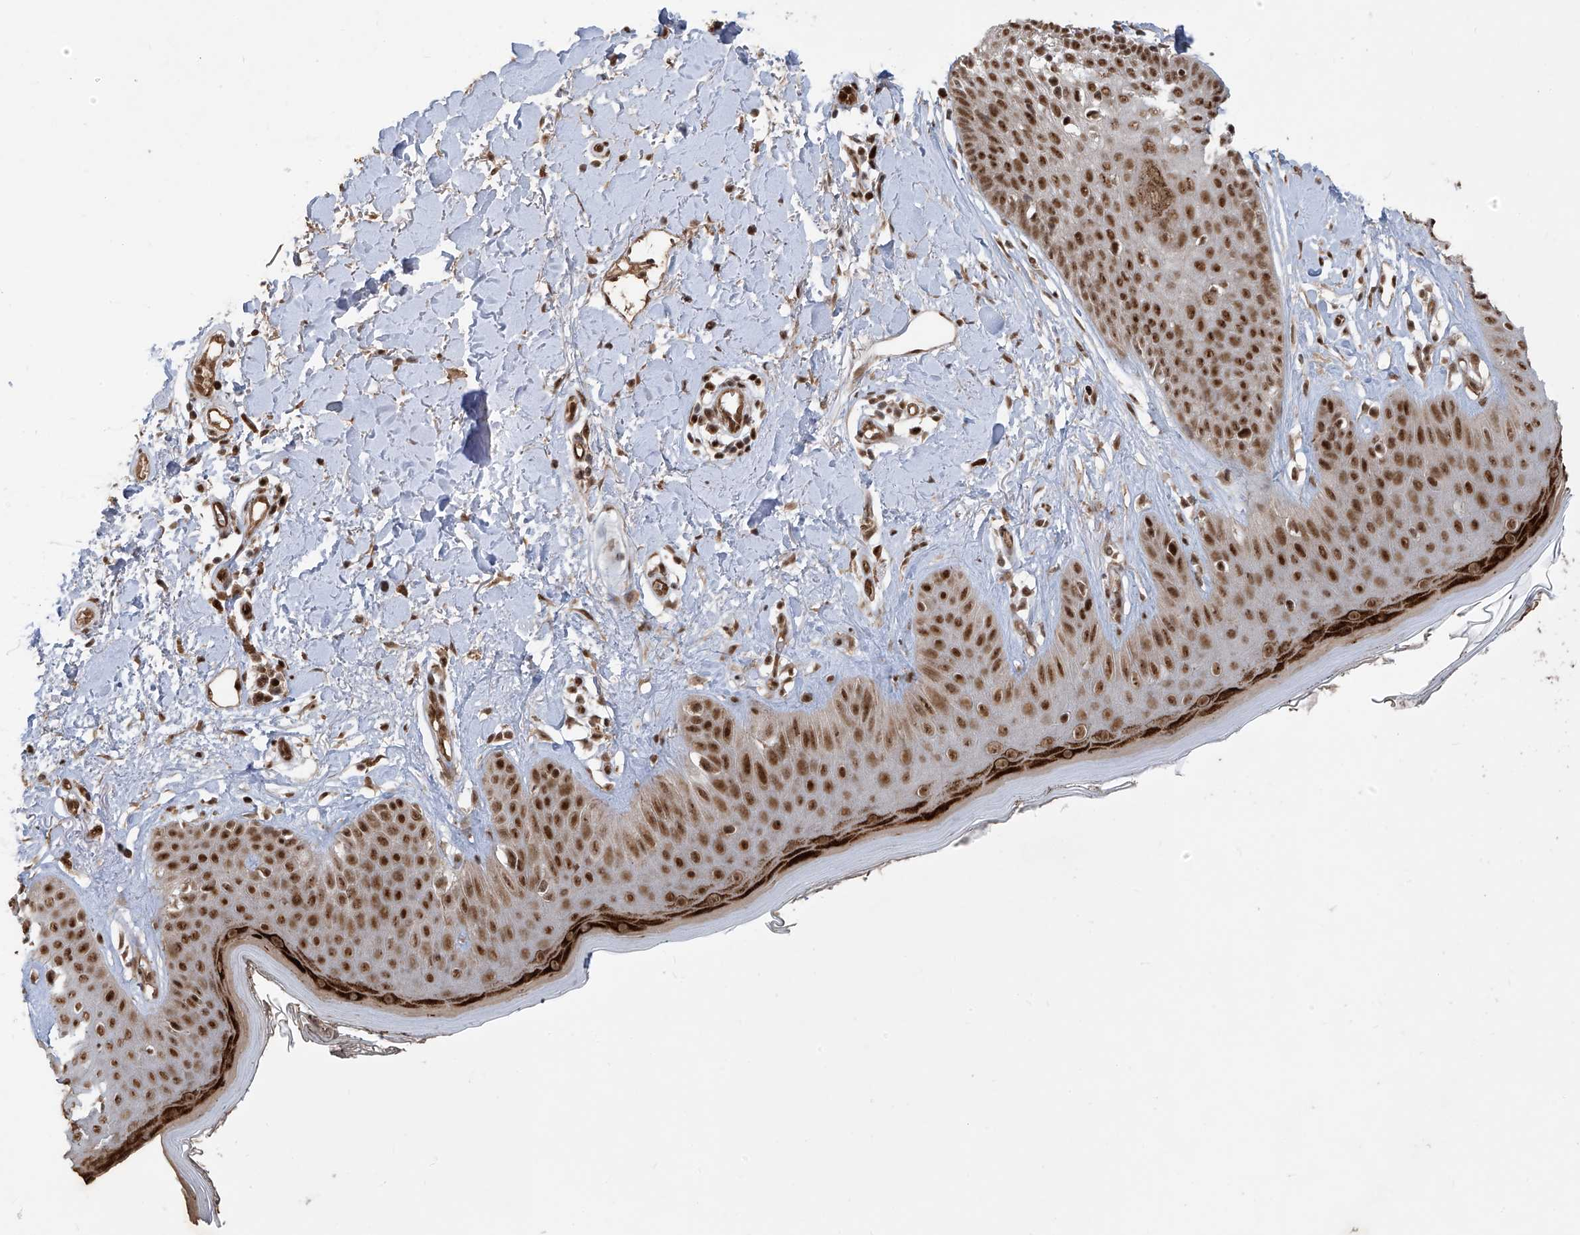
{"staining": {"intensity": "strong", "quantity": "25%-75%", "location": "nuclear"}, "tissue": "skin", "cell_type": "Fibroblasts", "image_type": "normal", "snomed": [{"axis": "morphology", "description": "Normal tissue, NOS"}, {"axis": "topography", "description": "Skin"}], "caption": "Skin was stained to show a protein in brown. There is high levels of strong nuclear expression in approximately 25%-75% of fibroblasts.", "gene": "ARHGEF3", "patient": {"sex": "female", "age": 64}}